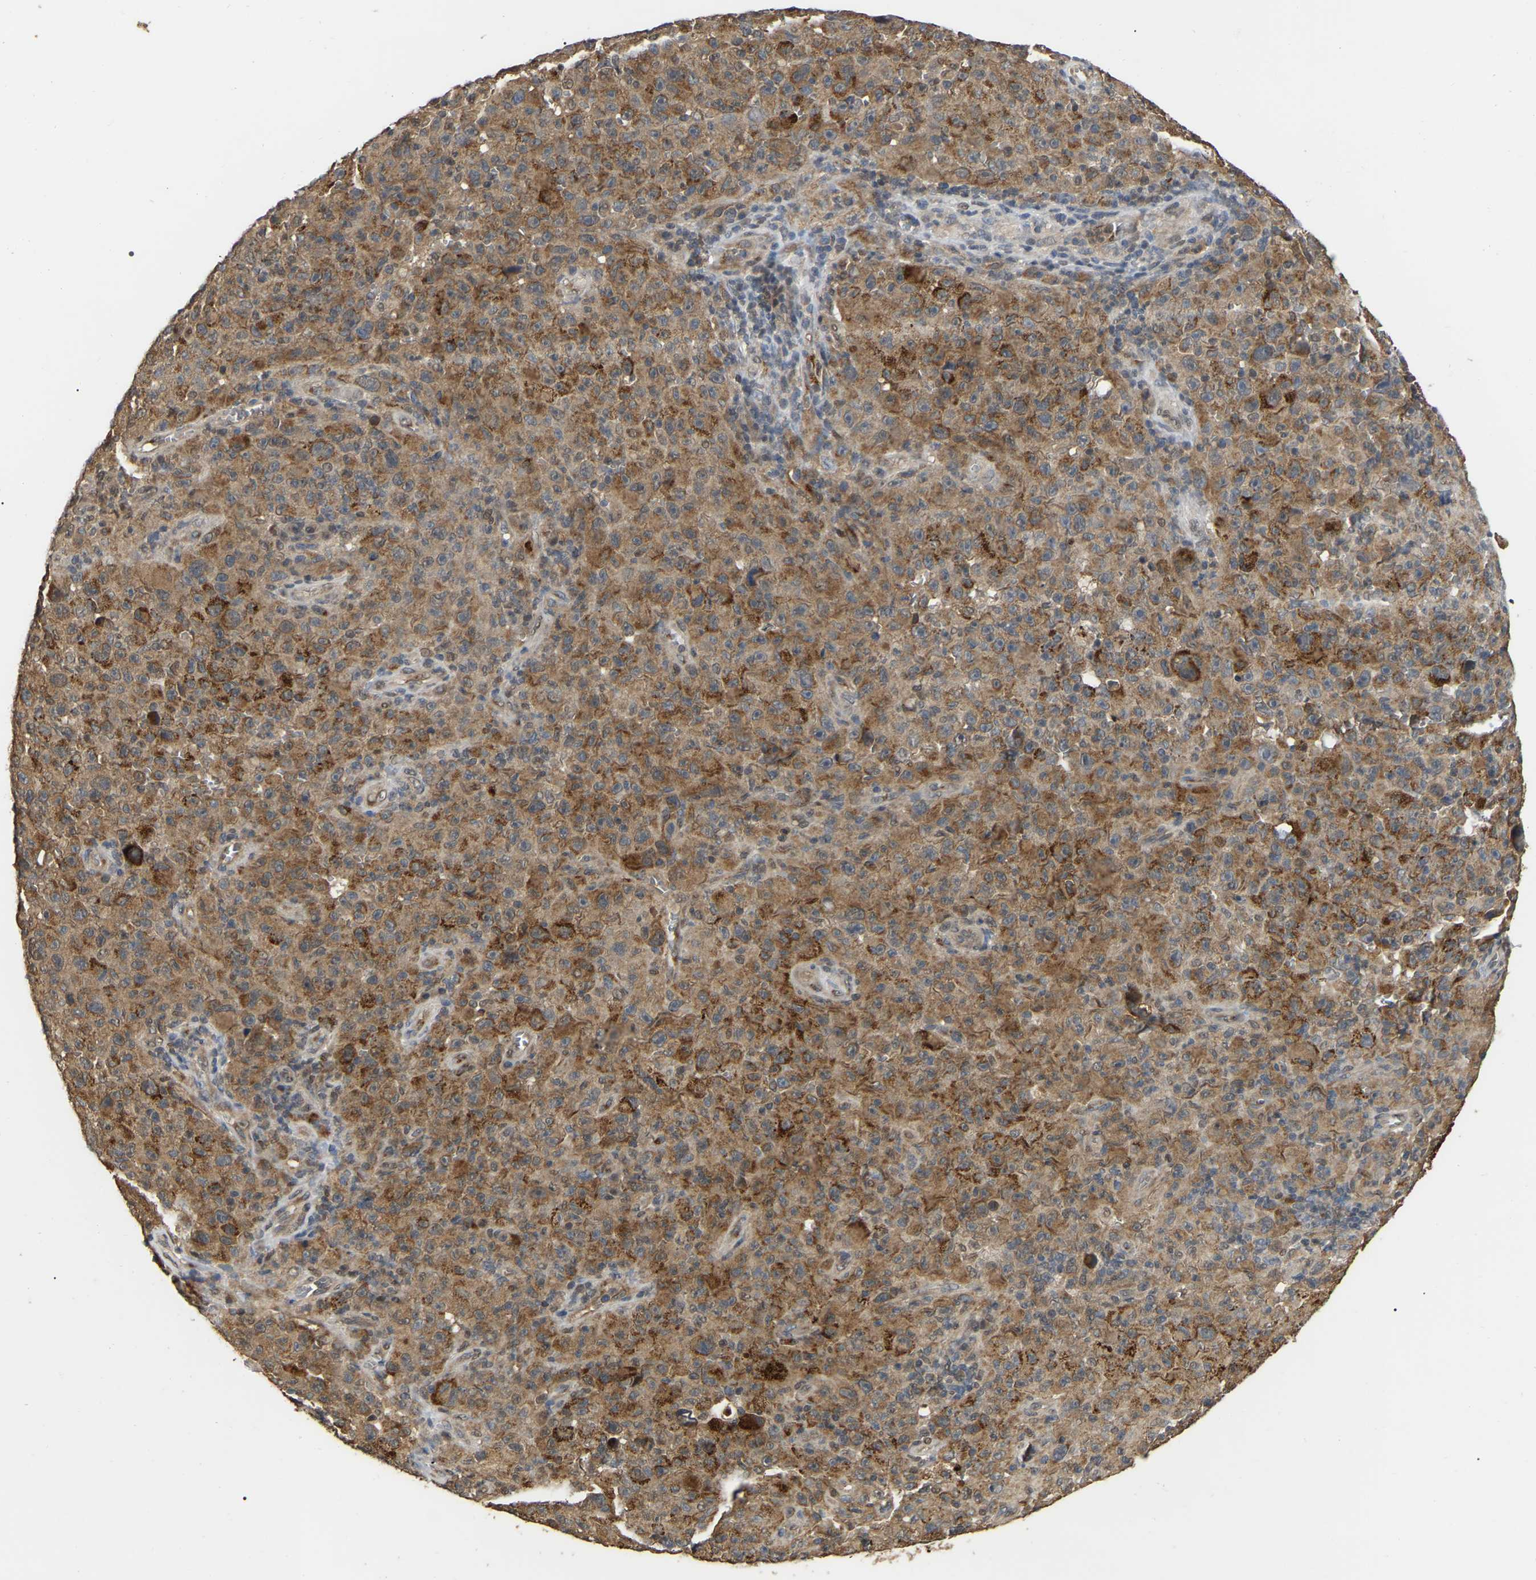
{"staining": {"intensity": "moderate", "quantity": ">75%", "location": "cytoplasmic/membranous"}, "tissue": "melanoma", "cell_type": "Tumor cells", "image_type": "cancer", "snomed": [{"axis": "morphology", "description": "Malignant melanoma, NOS"}, {"axis": "topography", "description": "Skin"}], "caption": "Immunohistochemical staining of melanoma reveals medium levels of moderate cytoplasmic/membranous positivity in approximately >75% of tumor cells.", "gene": "FAM219A", "patient": {"sex": "female", "age": 82}}